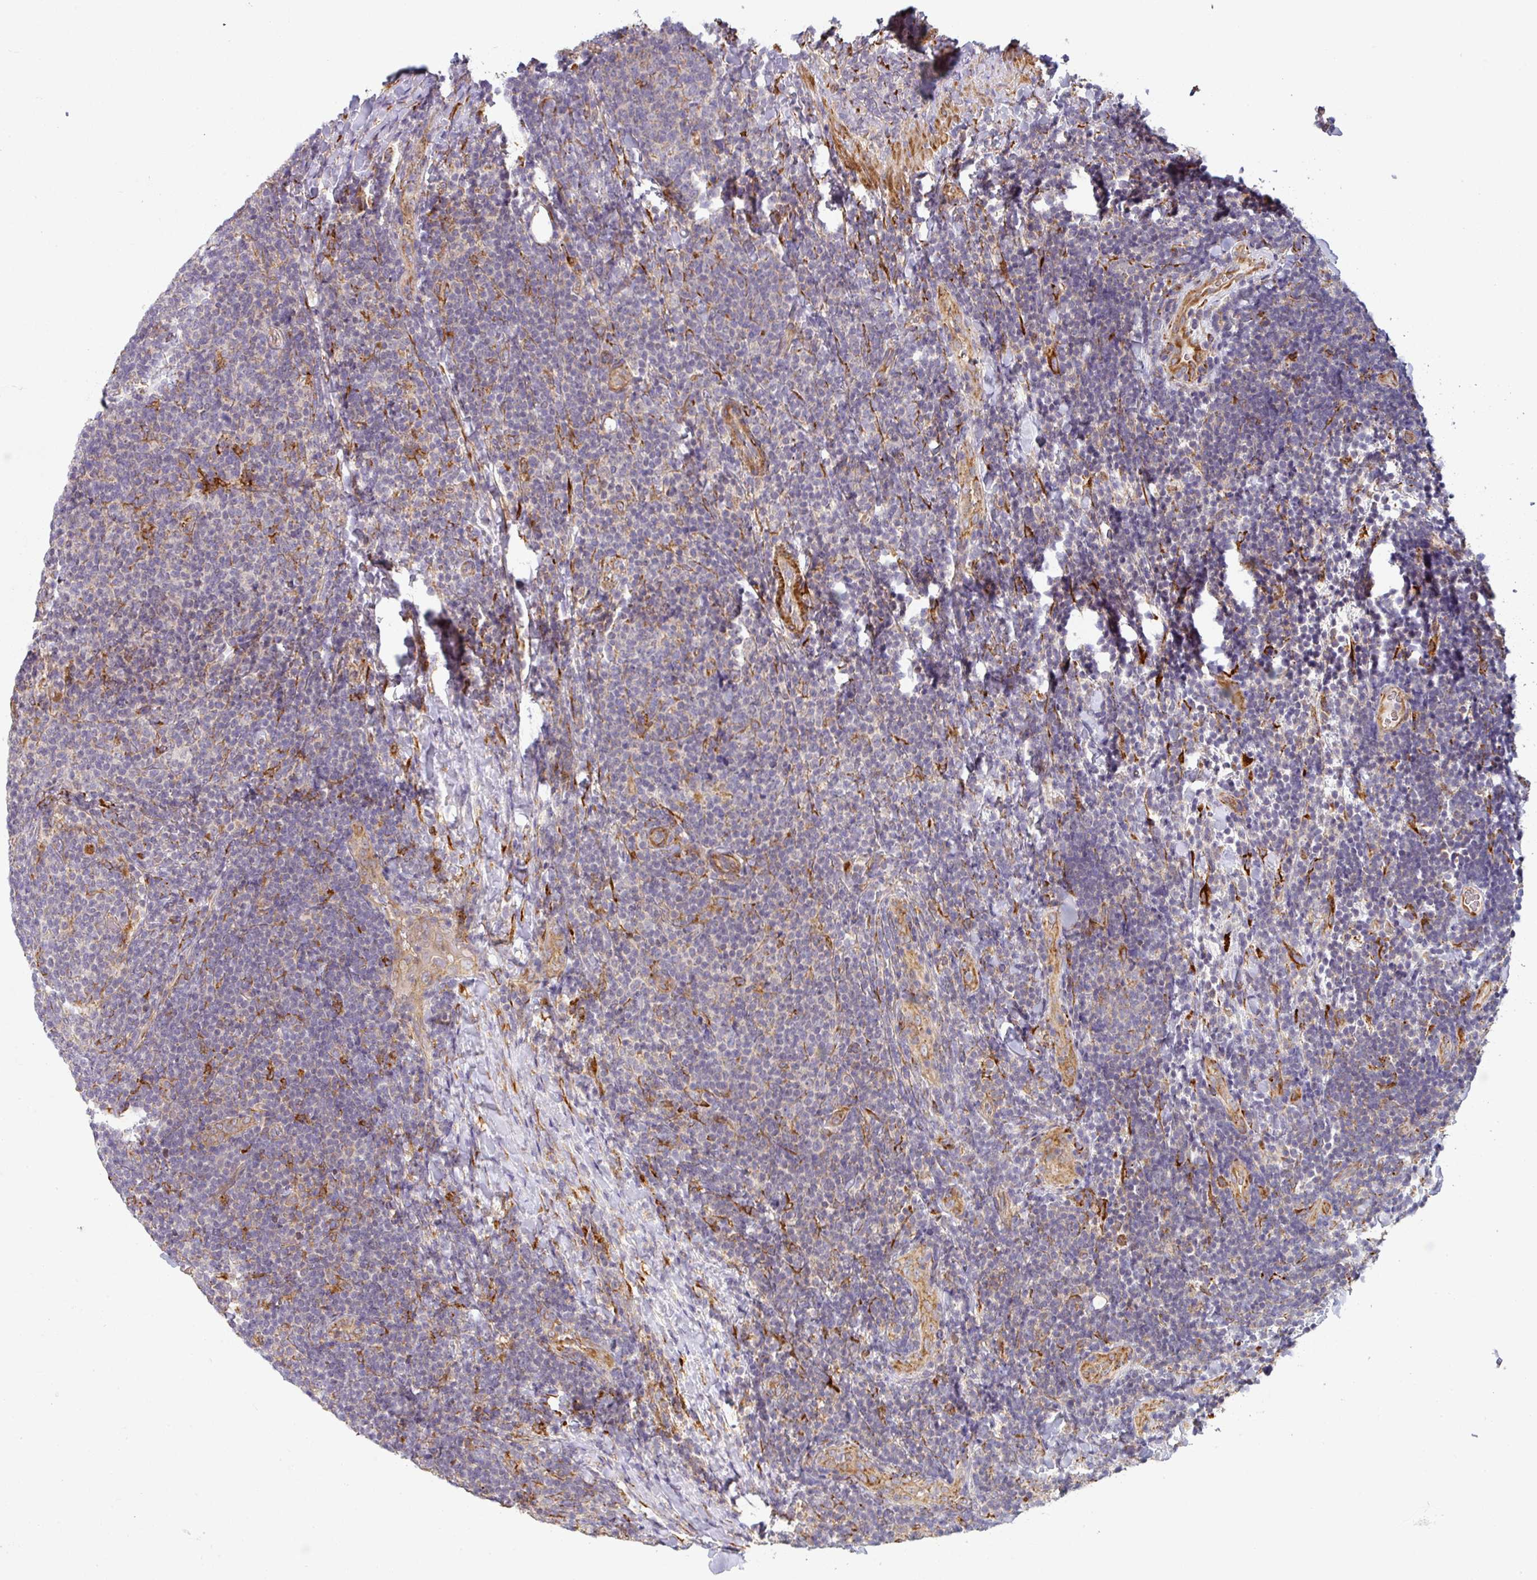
{"staining": {"intensity": "negative", "quantity": "none", "location": "none"}, "tissue": "lymphoma", "cell_type": "Tumor cells", "image_type": "cancer", "snomed": [{"axis": "morphology", "description": "Malignant lymphoma, non-Hodgkin's type, Low grade"}, {"axis": "topography", "description": "Lymph node"}], "caption": "Human lymphoma stained for a protein using immunohistochemistry displays no staining in tumor cells.", "gene": "ZNF268", "patient": {"sex": "male", "age": 66}}